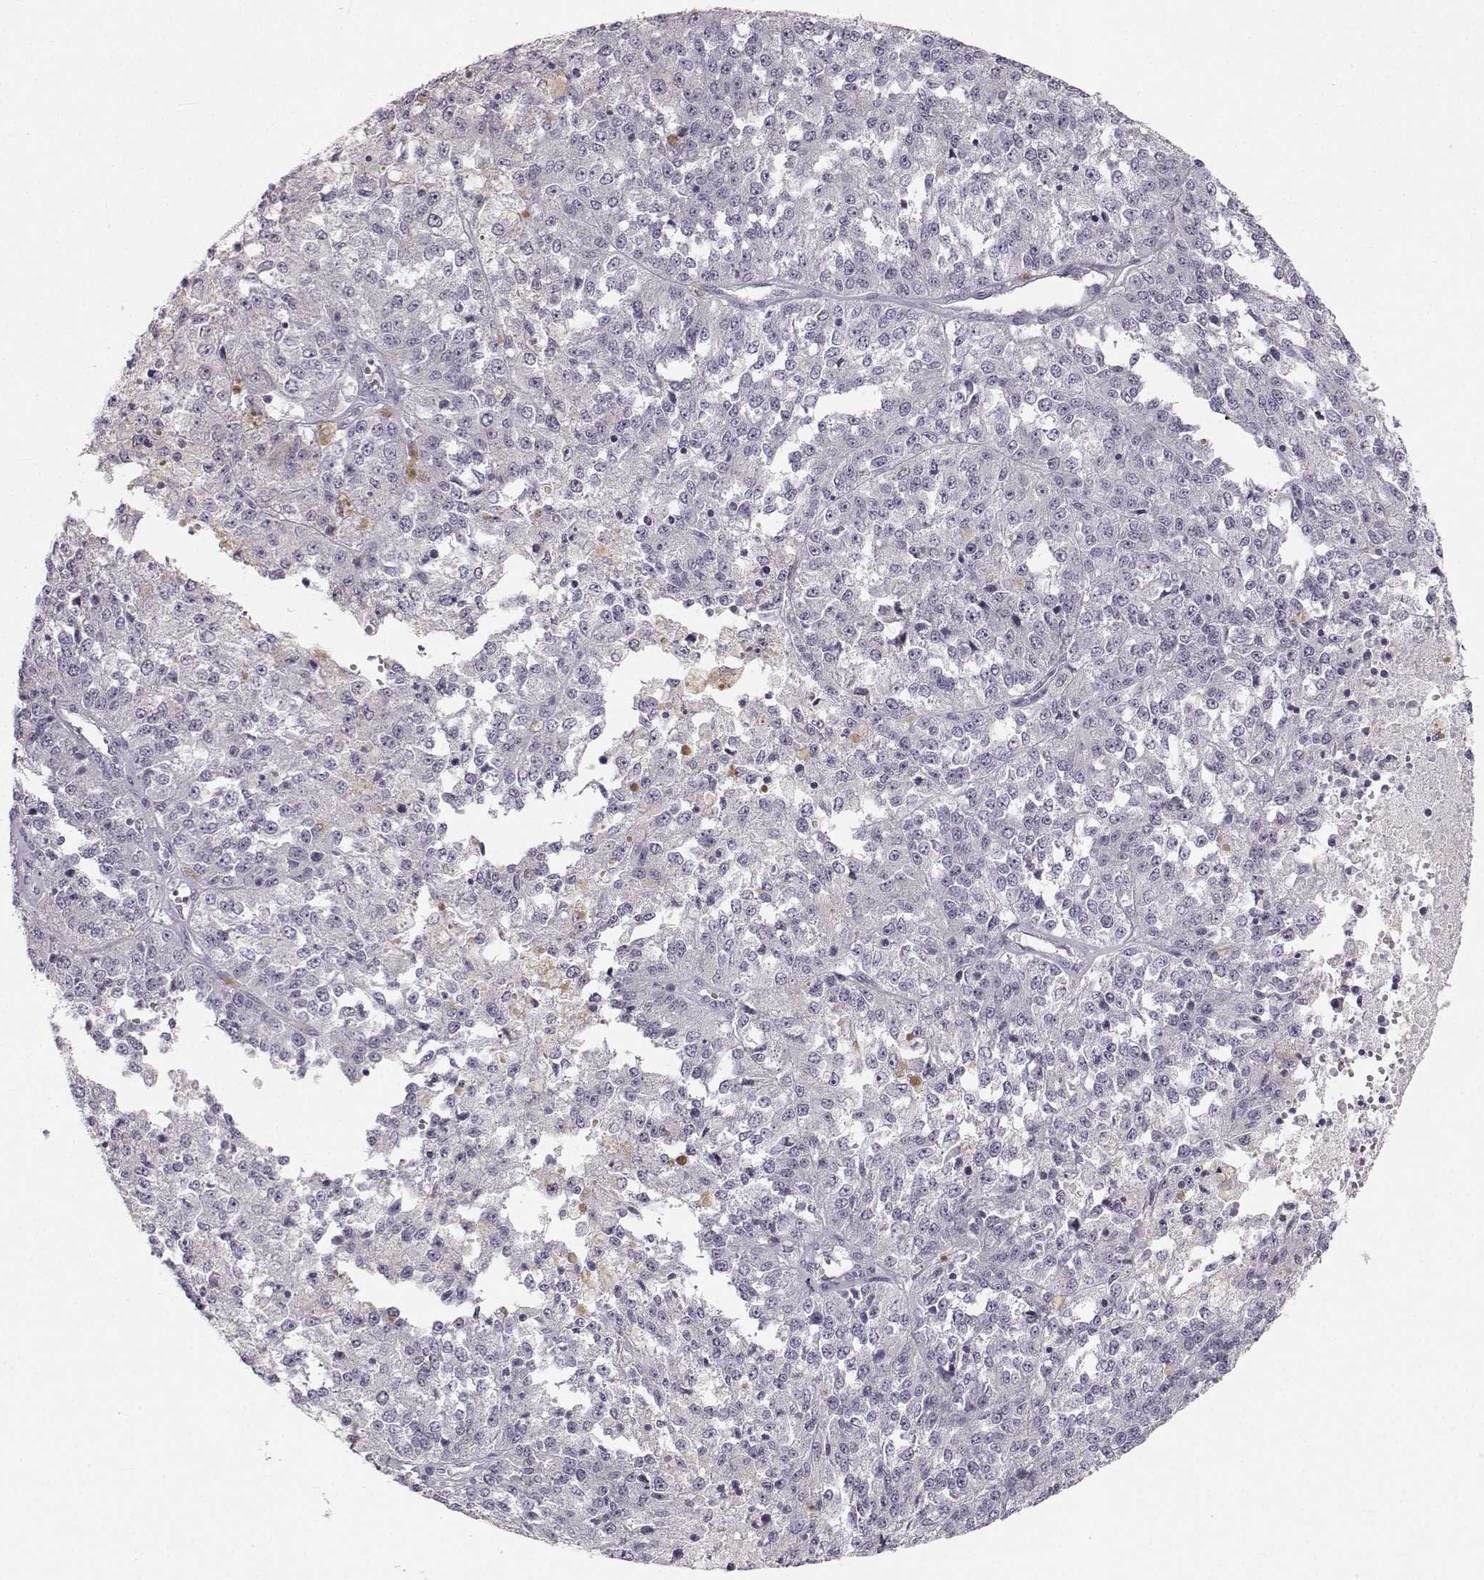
{"staining": {"intensity": "negative", "quantity": "none", "location": "none"}, "tissue": "melanoma", "cell_type": "Tumor cells", "image_type": "cancer", "snomed": [{"axis": "morphology", "description": "Malignant melanoma, Metastatic site"}, {"axis": "topography", "description": "Lymph node"}], "caption": "The histopathology image reveals no significant expression in tumor cells of malignant melanoma (metastatic site).", "gene": "OIP5", "patient": {"sex": "female", "age": 64}}